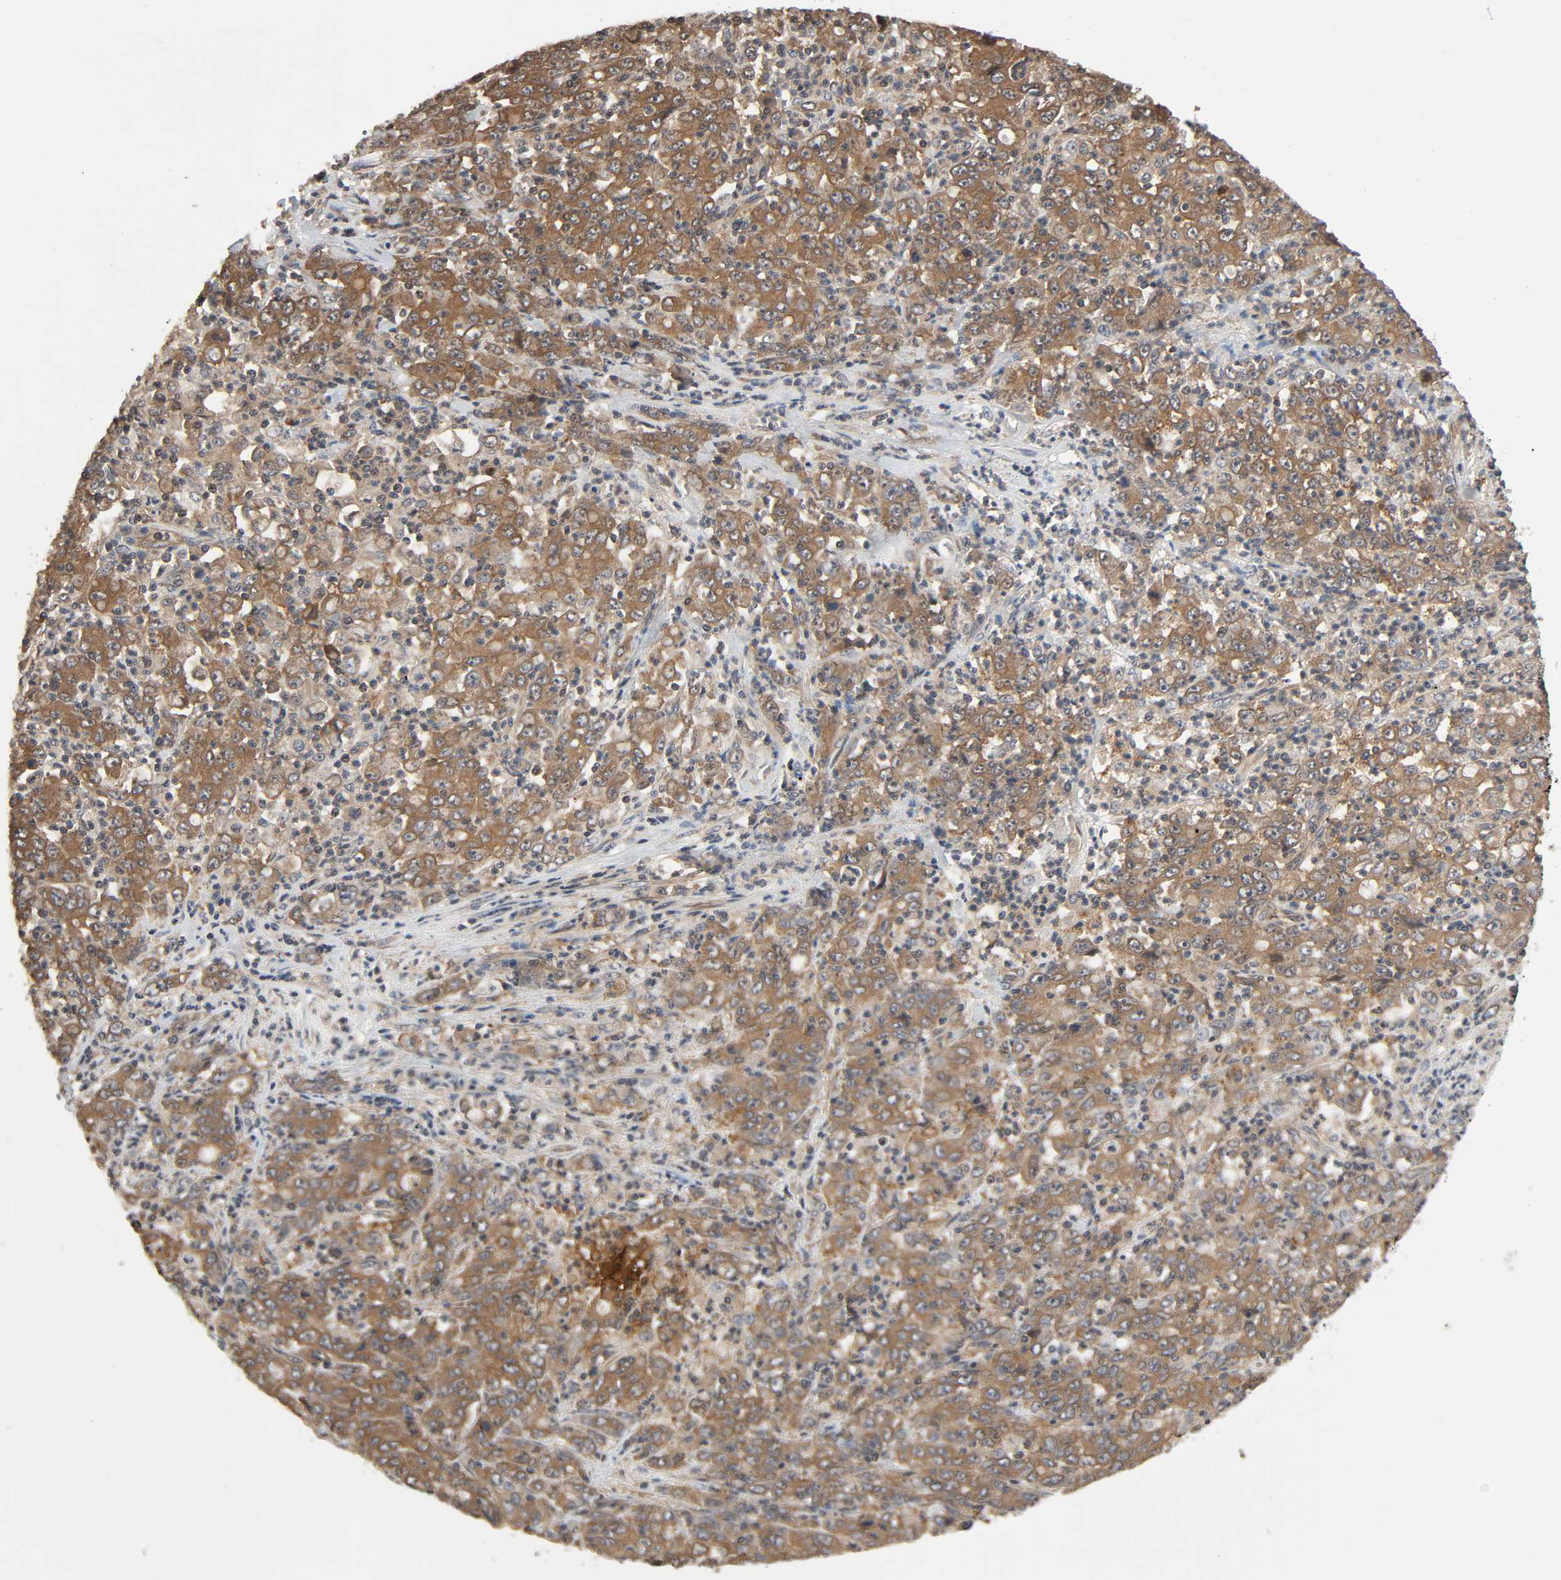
{"staining": {"intensity": "moderate", "quantity": ">75%", "location": "cytoplasmic/membranous"}, "tissue": "stomach cancer", "cell_type": "Tumor cells", "image_type": "cancer", "snomed": [{"axis": "morphology", "description": "Adenocarcinoma, NOS"}, {"axis": "topography", "description": "Stomach, lower"}], "caption": "Moderate cytoplasmic/membranous staining for a protein is seen in about >75% of tumor cells of stomach adenocarcinoma using immunohistochemistry.", "gene": "PPP2R1B", "patient": {"sex": "female", "age": 71}}